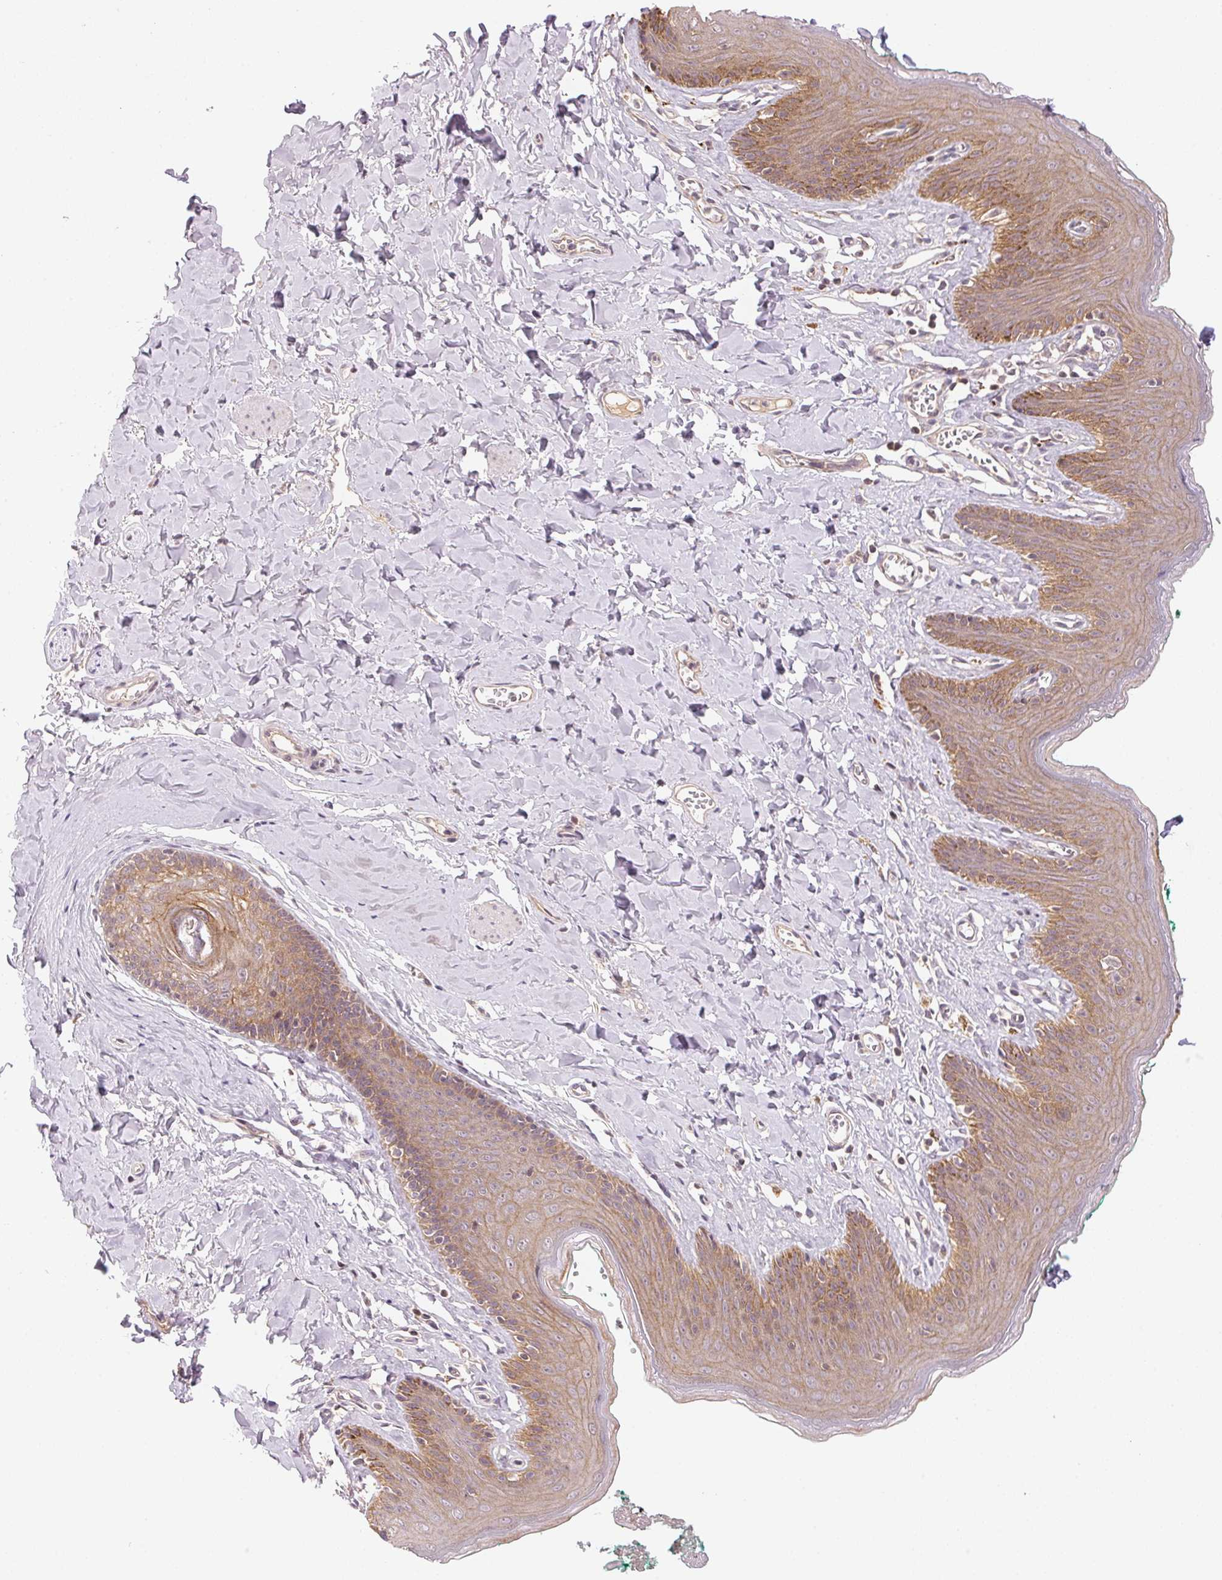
{"staining": {"intensity": "moderate", "quantity": ">75%", "location": "cytoplasmic/membranous"}, "tissue": "skin", "cell_type": "Epidermal cells", "image_type": "normal", "snomed": [{"axis": "morphology", "description": "Normal tissue, NOS"}, {"axis": "topography", "description": "Vulva"}, {"axis": "topography", "description": "Peripheral nerve tissue"}], "caption": "Skin was stained to show a protein in brown. There is medium levels of moderate cytoplasmic/membranous staining in approximately >75% of epidermal cells. (DAB IHC with brightfield microscopy, high magnification).", "gene": "BNIP5", "patient": {"sex": "female", "age": 66}}